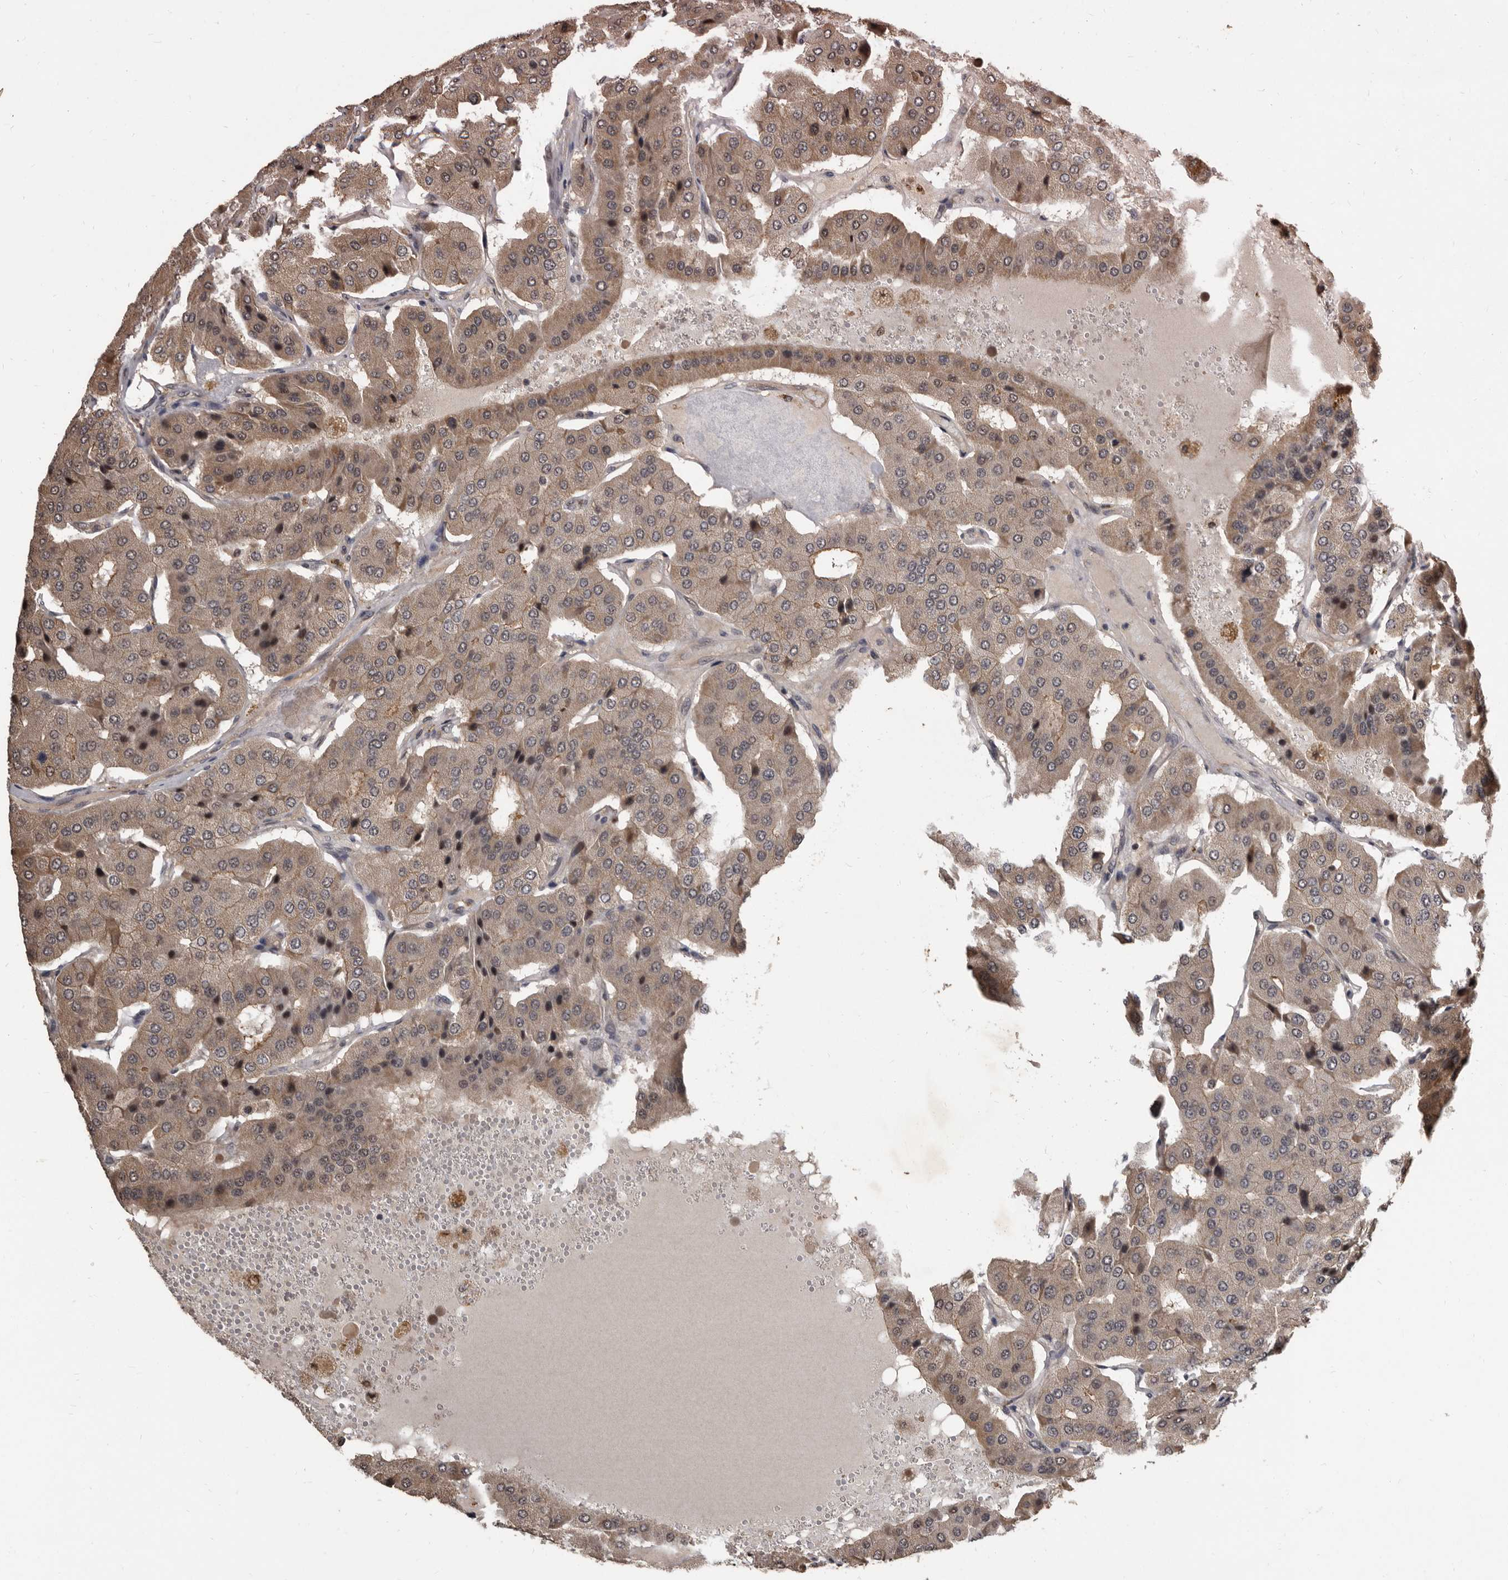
{"staining": {"intensity": "weak", "quantity": ">75%", "location": "cytoplasmic/membranous"}, "tissue": "parathyroid gland", "cell_type": "Glandular cells", "image_type": "normal", "snomed": [{"axis": "morphology", "description": "Normal tissue, NOS"}, {"axis": "morphology", "description": "Adenoma, NOS"}, {"axis": "topography", "description": "Parathyroid gland"}], "caption": "Protein expression analysis of normal human parathyroid gland reveals weak cytoplasmic/membranous expression in about >75% of glandular cells.", "gene": "AHR", "patient": {"sex": "female", "age": 86}}